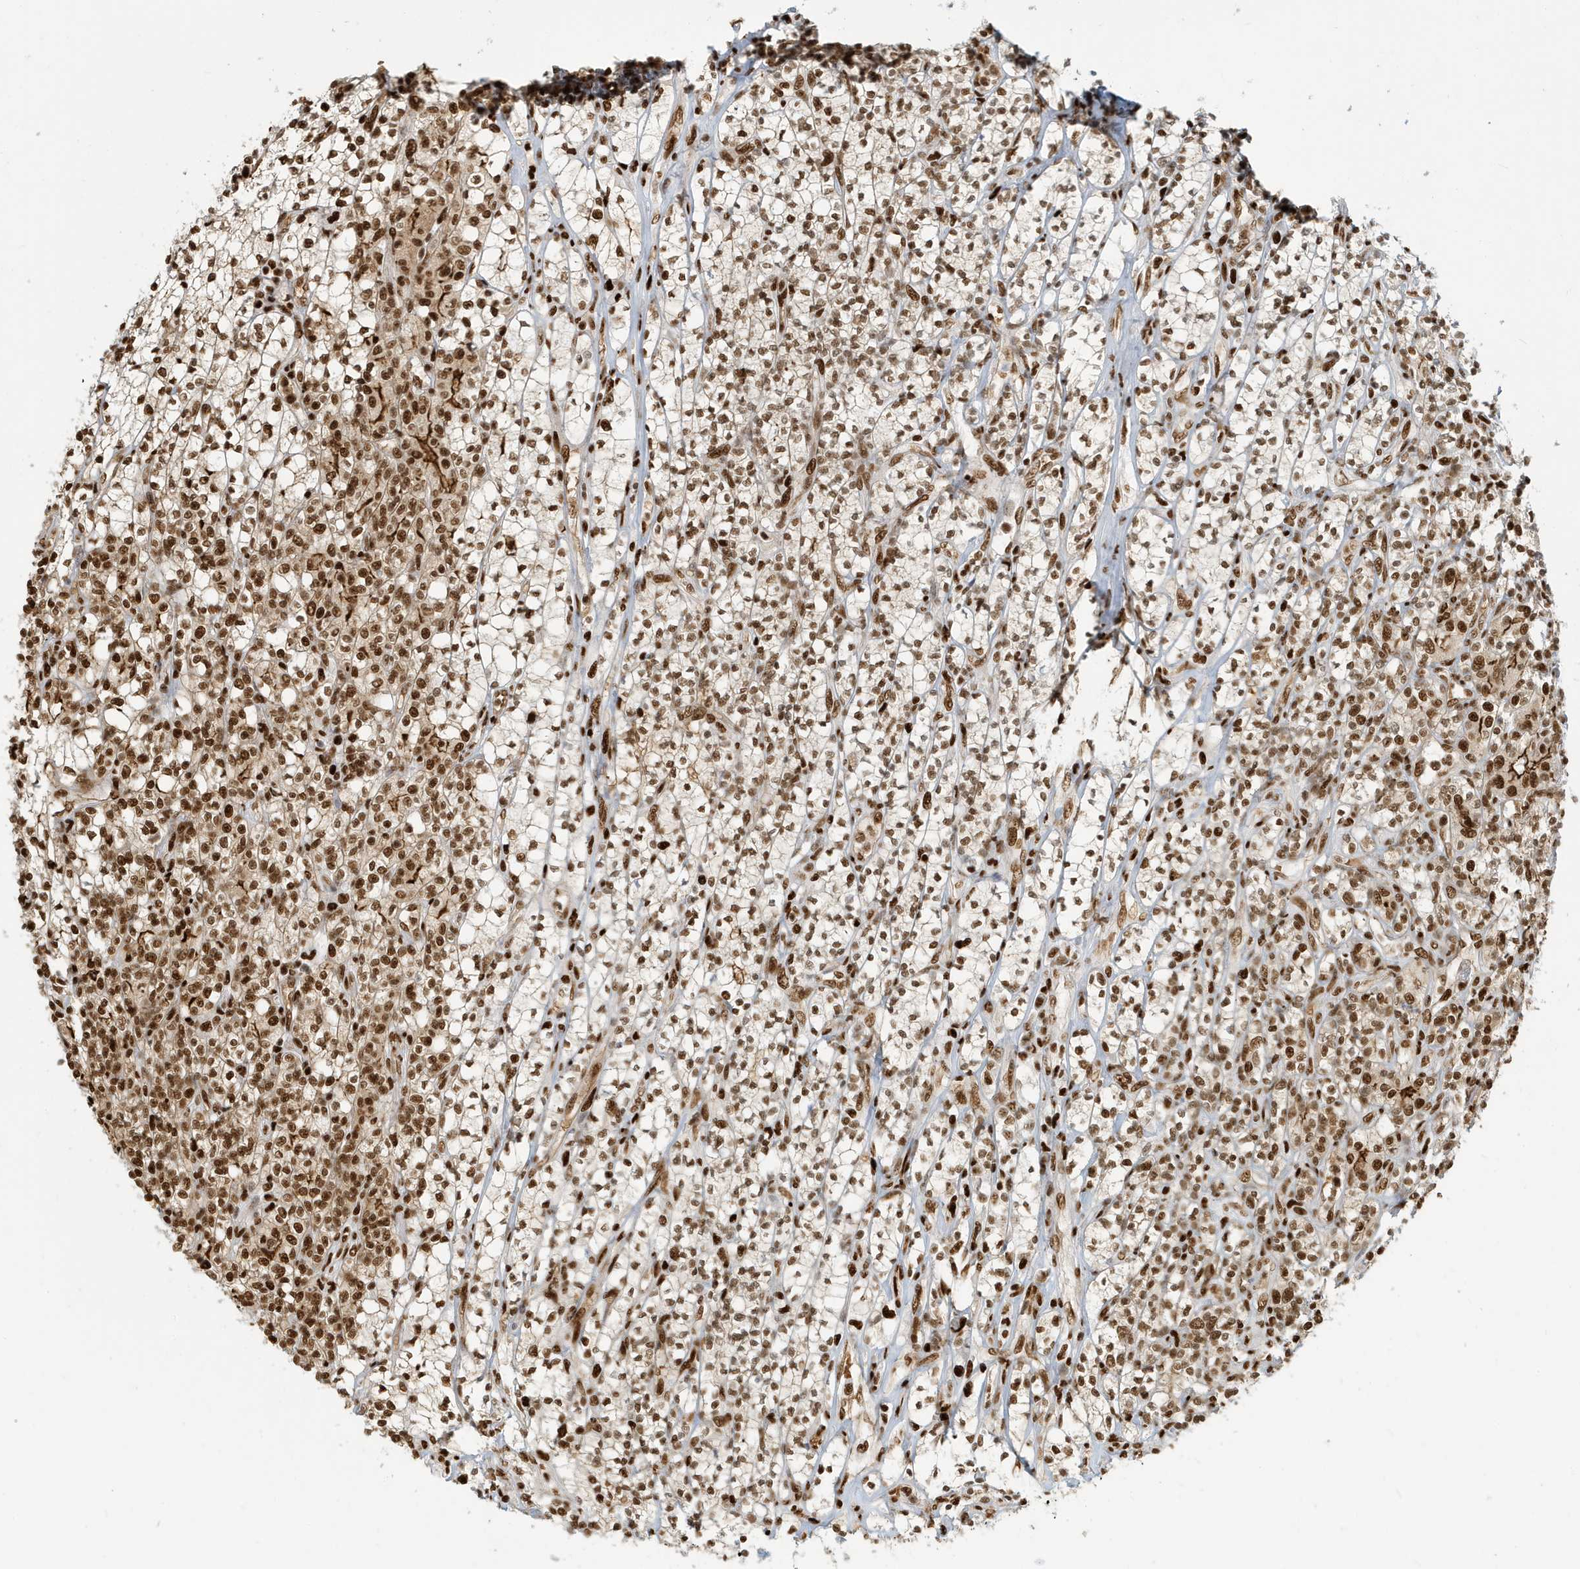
{"staining": {"intensity": "moderate", "quantity": ">75%", "location": "cytoplasmic/membranous,nuclear"}, "tissue": "renal cancer", "cell_type": "Tumor cells", "image_type": "cancer", "snomed": [{"axis": "morphology", "description": "Adenocarcinoma, NOS"}, {"axis": "topography", "description": "Kidney"}], "caption": "DAB immunohistochemical staining of renal adenocarcinoma exhibits moderate cytoplasmic/membranous and nuclear protein positivity in approximately >75% of tumor cells.", "gene": "CKS2", "patient": {"sex": "male", "age": 77}}